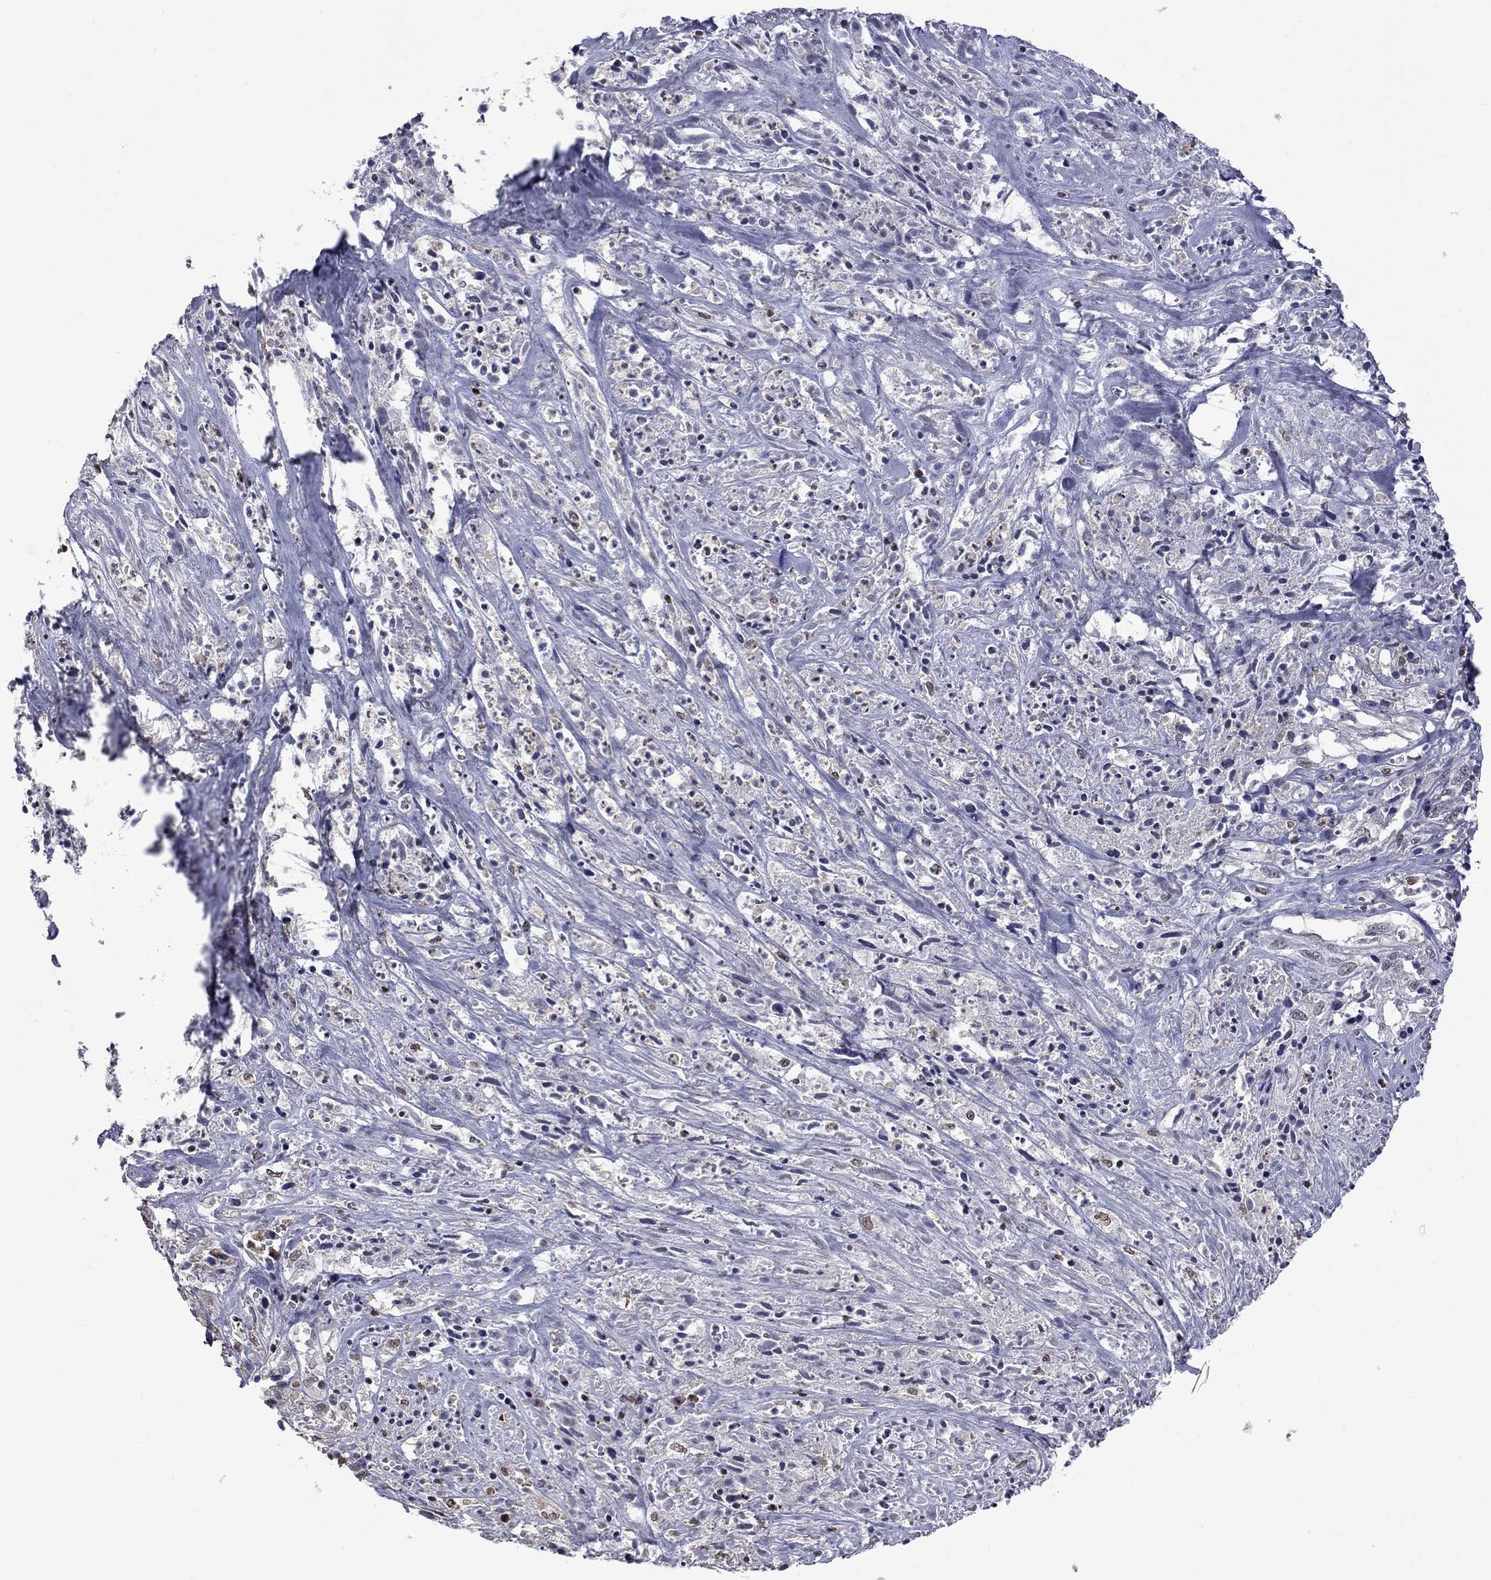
{"staining": {"intensity": "negative", "quantity": "none", "location": "none"}, "tissue": "melanoma", "cell_type": "Tumor cells", "image_type": "cancer", "snomed": [{"axis": "morphology", "description": "Malignant melanoma, NOS"}, {"axis": "topography", "description": "Skin"}], "caption": "Immunohistochemical staining of malignant melanoma exhibits no significant positivity in tumor cells. Nuclei are stained in blue.", "gene": "RFWD3", "patient": {"sex": "female", "age": 91}}